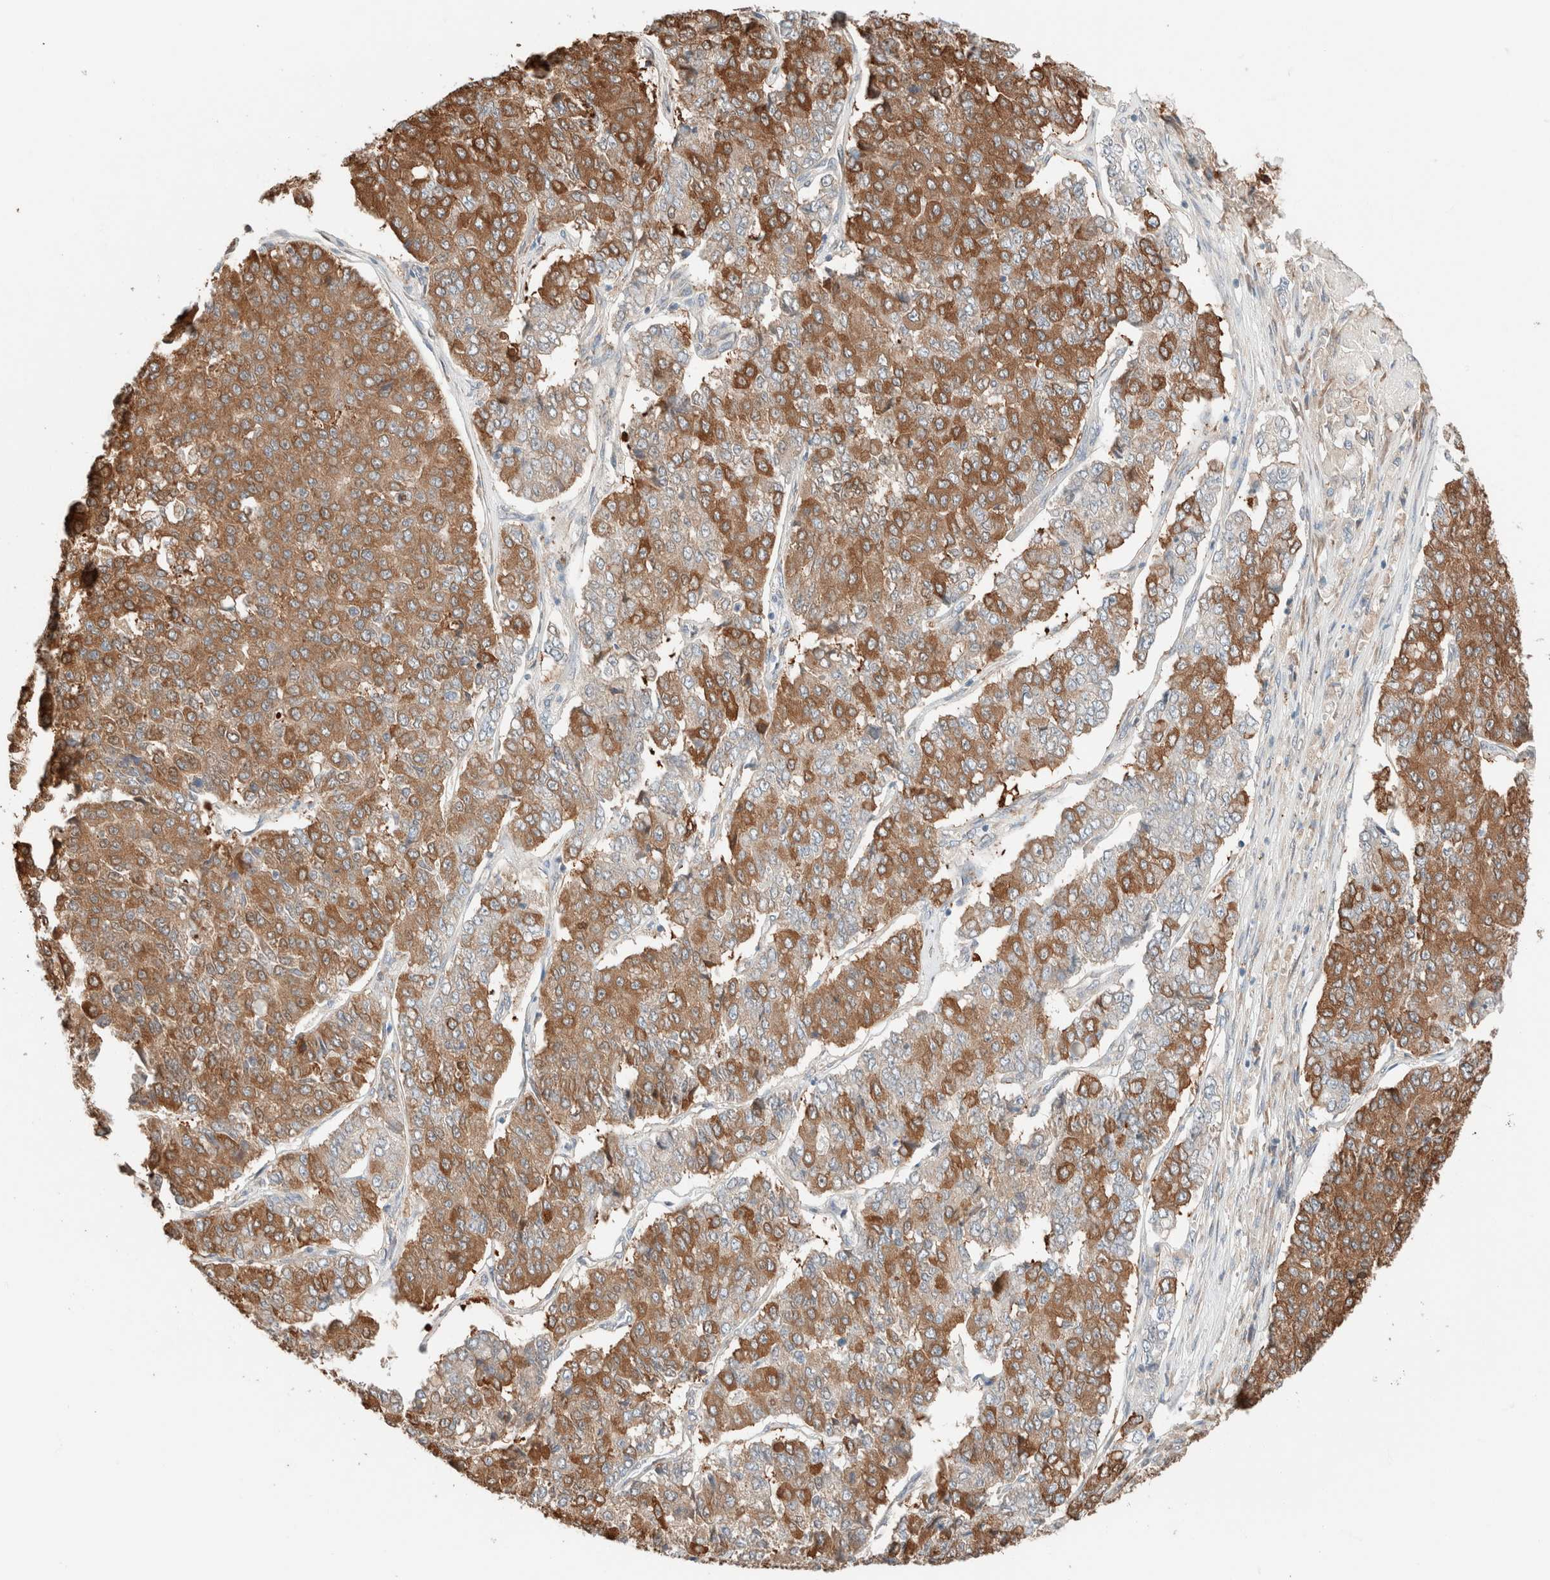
{"staining": {"intensity": "moderate", "quantity": ">75%", "location": "cytoplasmic/membranous"}, "tissue": "pancreatic cancer", "cell_type": "Tumor cells", "image_type": "cancer", "snomed": [{"axis": "morphology", "description": "Adenocarcinoma, NOS"}, {"axis": "topography", "description": "Pancreas"}], "caption": "Pancreatic cancer stained for a protein displays moderate cytoplasmic/membranous positivity in tumor cells. The protein is shown in brown color, while the nuclei are stained blue.", "gene": "PCM1", "patient": {"sex": "male", "age": 50}}